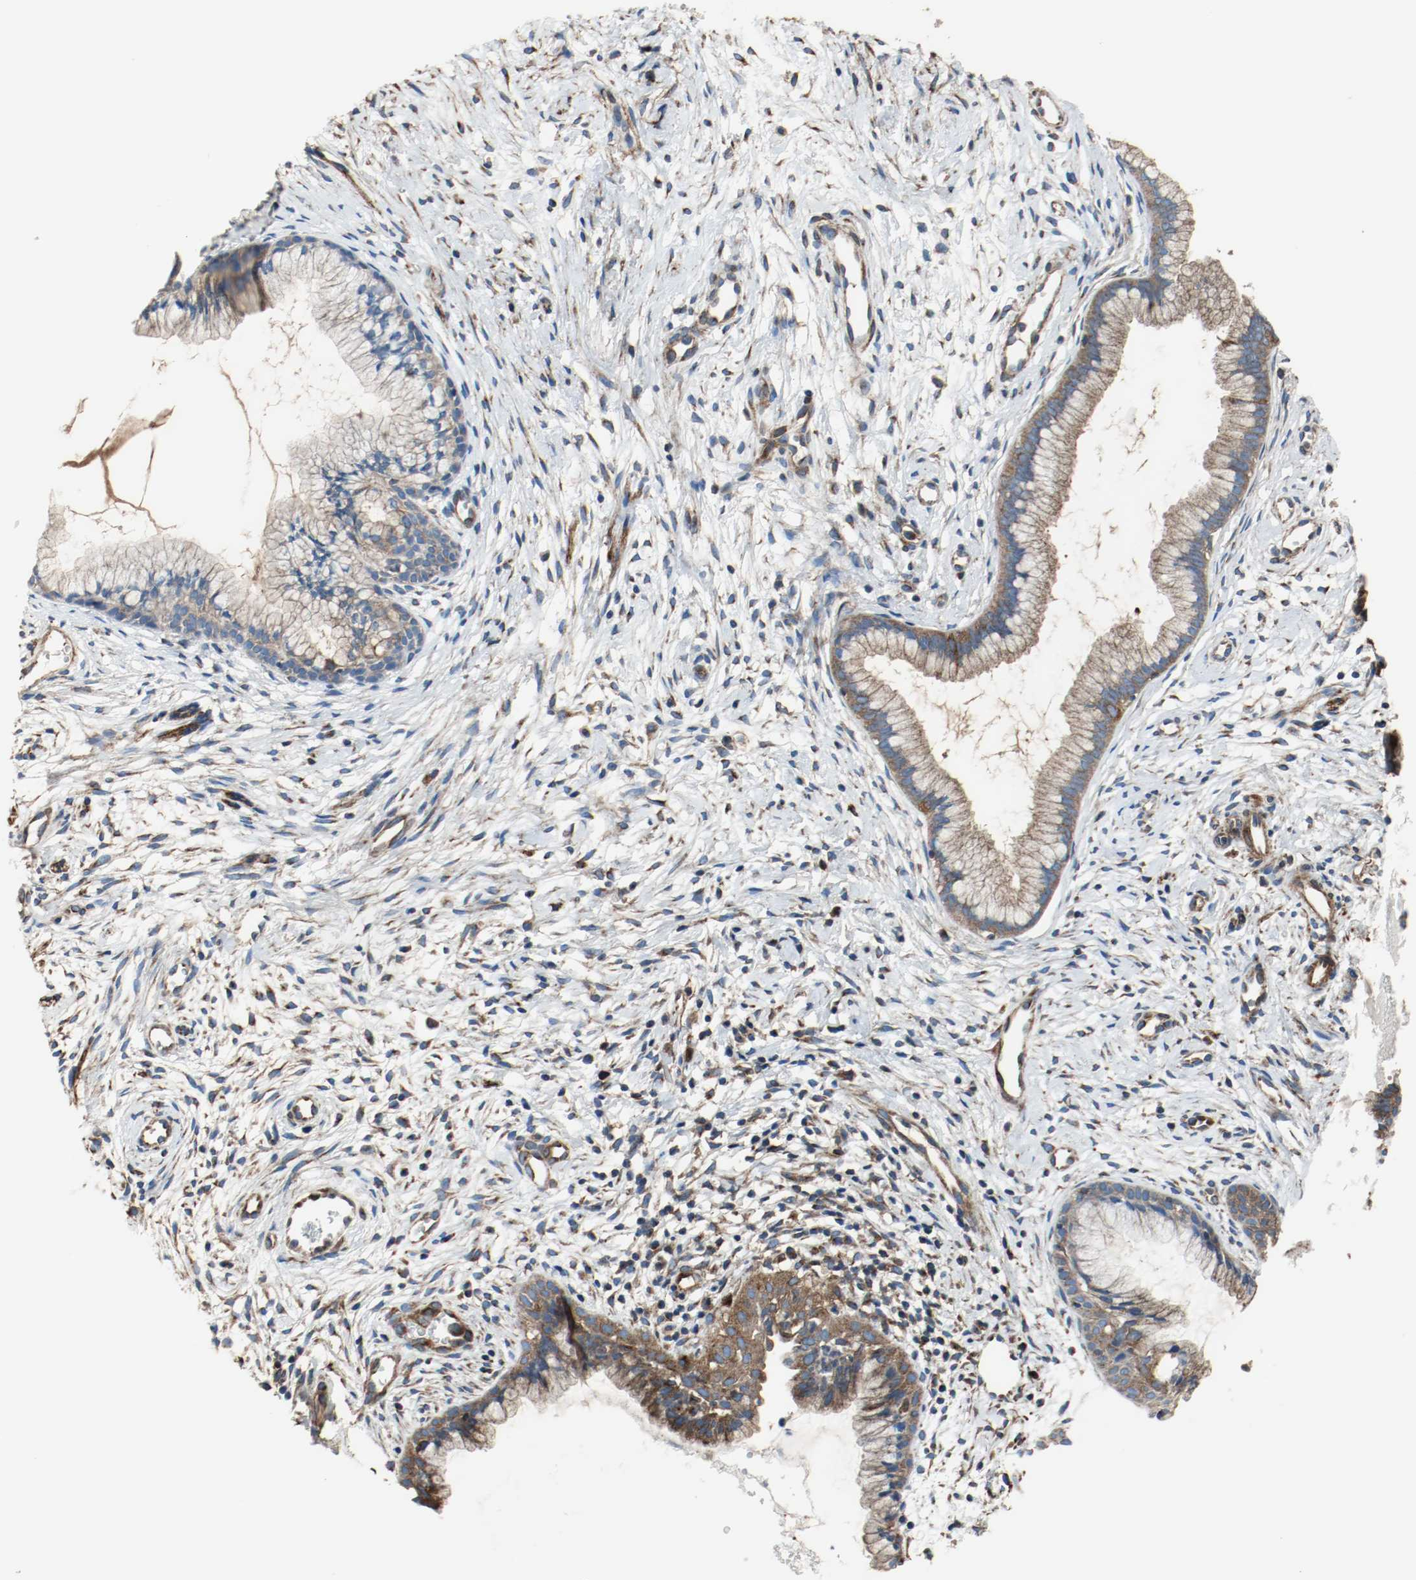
{"staining": {"intensity": "moderate", "quantity": ">75%", "location": "cytoplasmic/membranous"}, "tissue": "cervix", "cell_type": "Glandular cells", "image_type": "normal", "snomed": [{"axis": "morphology", "description": "Normal tissue, NOS"}, {"axis": "topography", "description": "Cervix"}], "caption": "Approximately >75% of glandular cells in unremarkable cervix show moderate cytoplasmic/membranous protein expression as visualized by brown immunohistochemical staining.", "gene": "TUBA3D", "patient": {"sex": "female", "age": 39}}